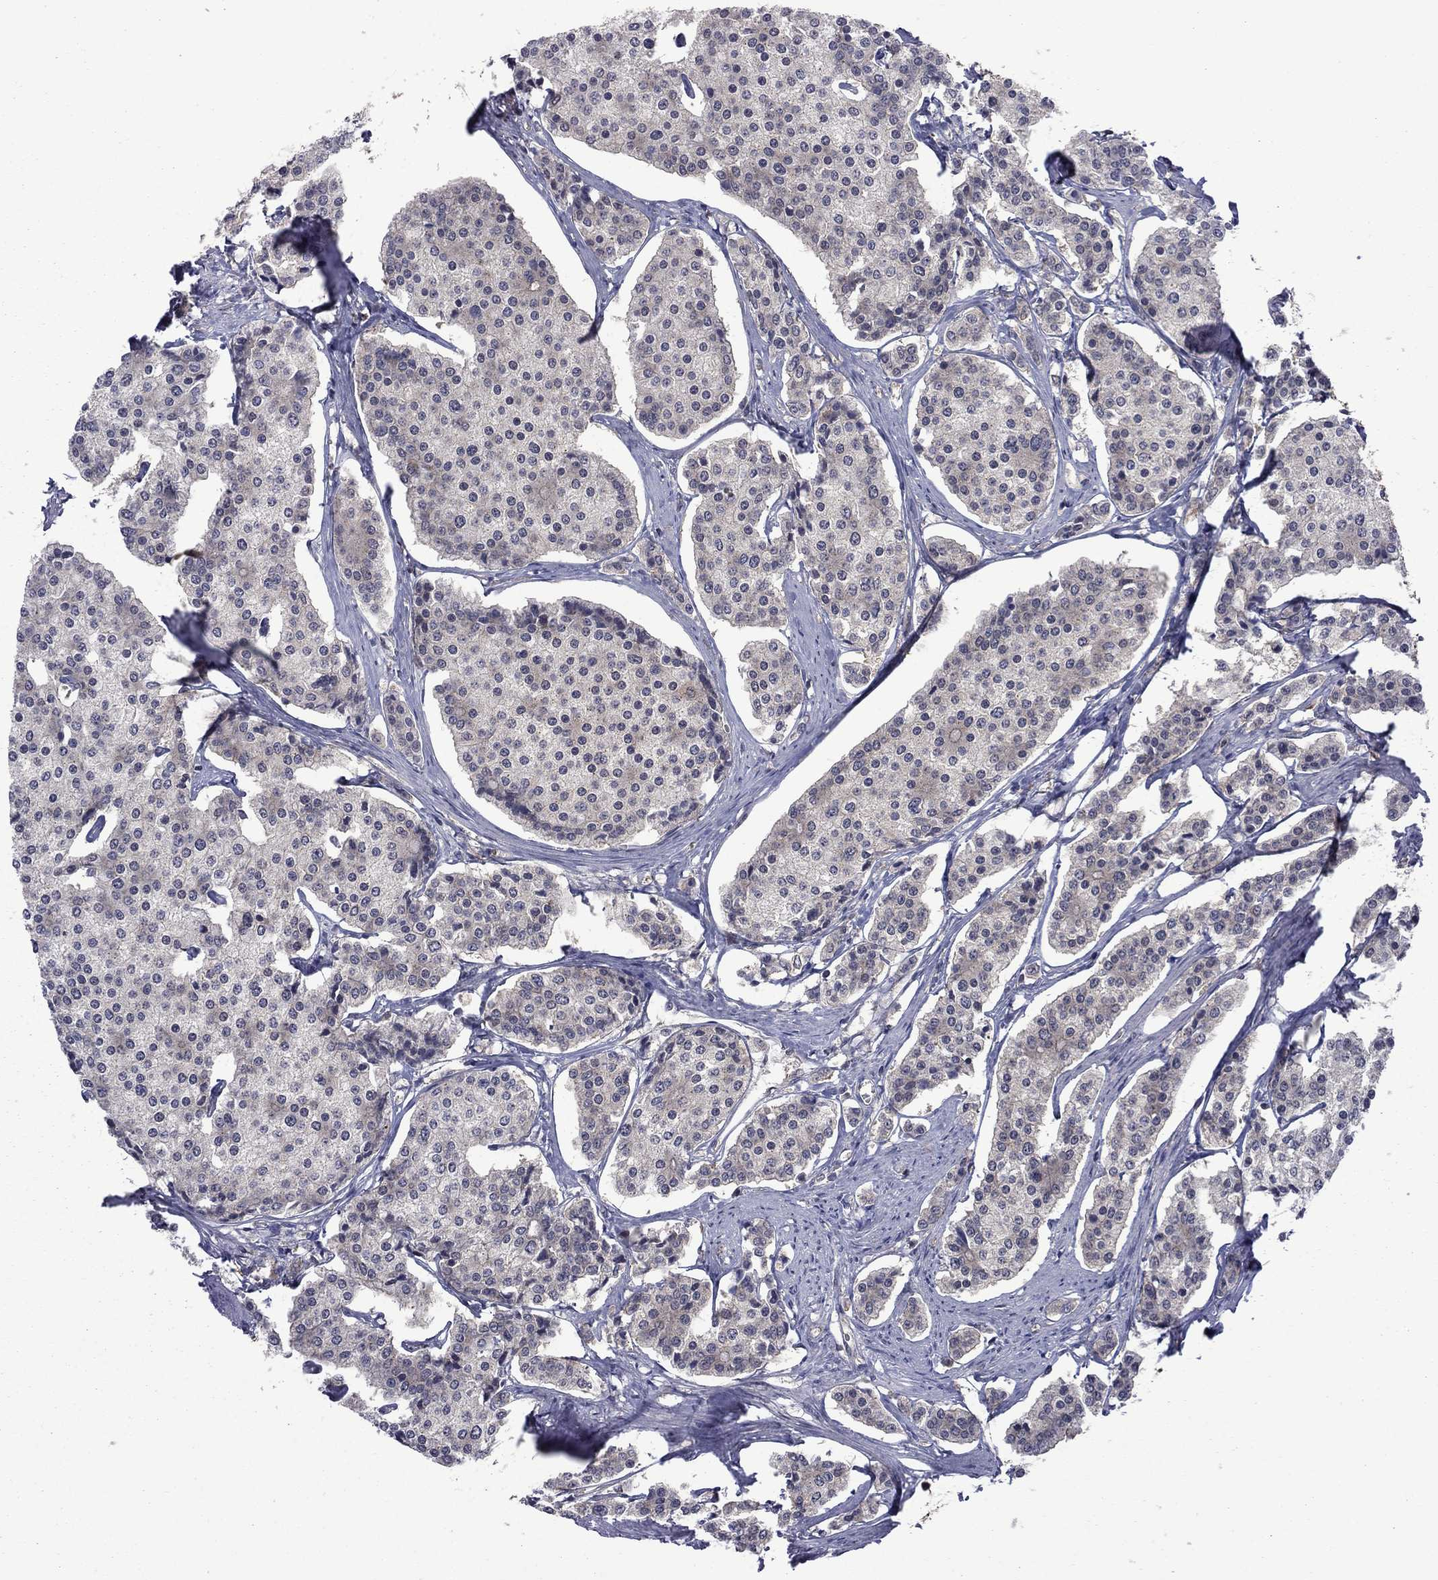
{"staining": {"intensity": "weak", "quantity": "<25%", "location": "cytoplasmic/membranous"}, "tissue": "carcinoid", "cell_type": "Tumor cells", "image_type": "cancer", "snomed": [{"axis": "morphology", "description": "Carcinoid, malignant, NOS"}, {"axis": "topography", "description": "Small intestine"}], "caption": "Immunohistochemistry (IHC) of malignant carcinoid displays no expression in tumor cells. (DAB (3,3'-diaminobenzidine) IHC with hematoxylin counter stain).", "gene": "NAA50", "patient": {"sex": "female", "age": 65}}